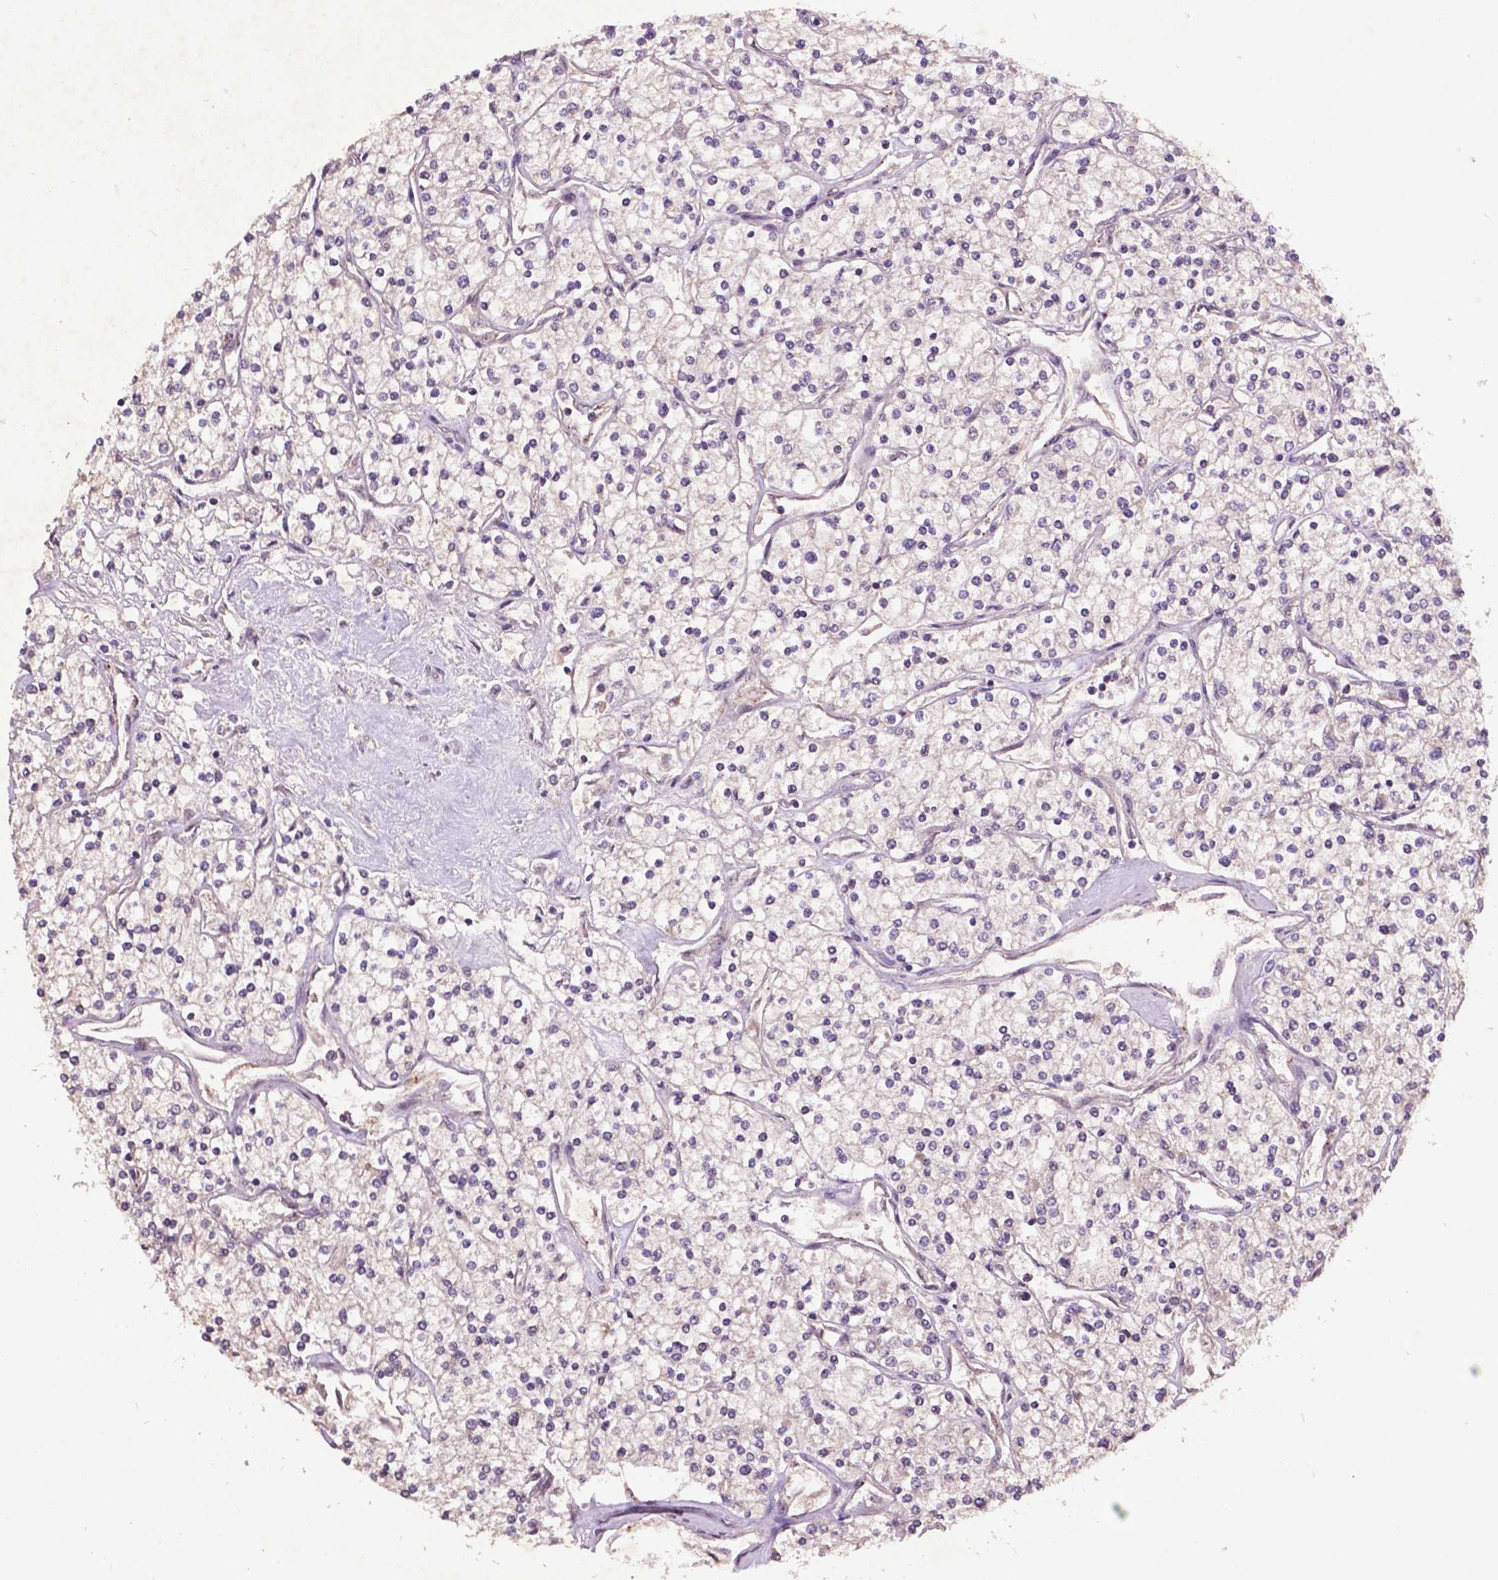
{"staining": {"intensity": "negative", "quantity": "none", "location": "none"}, "tissue": "renal cancer", "cell_type": "Tumor cells", "image_type": "cancer", "snomed": [{"axis": "morphology", "description": "Adenocarcinoma, NOS"}, {"axis": "topography", "description": "Kidney"}], "caption": "Immunohistochemistry (IHC) of adenocarcinoma (renal) displays no expression in tumor cells.", "gene": "AP1S3", "patient": {"sex": "male", "age": 80}}